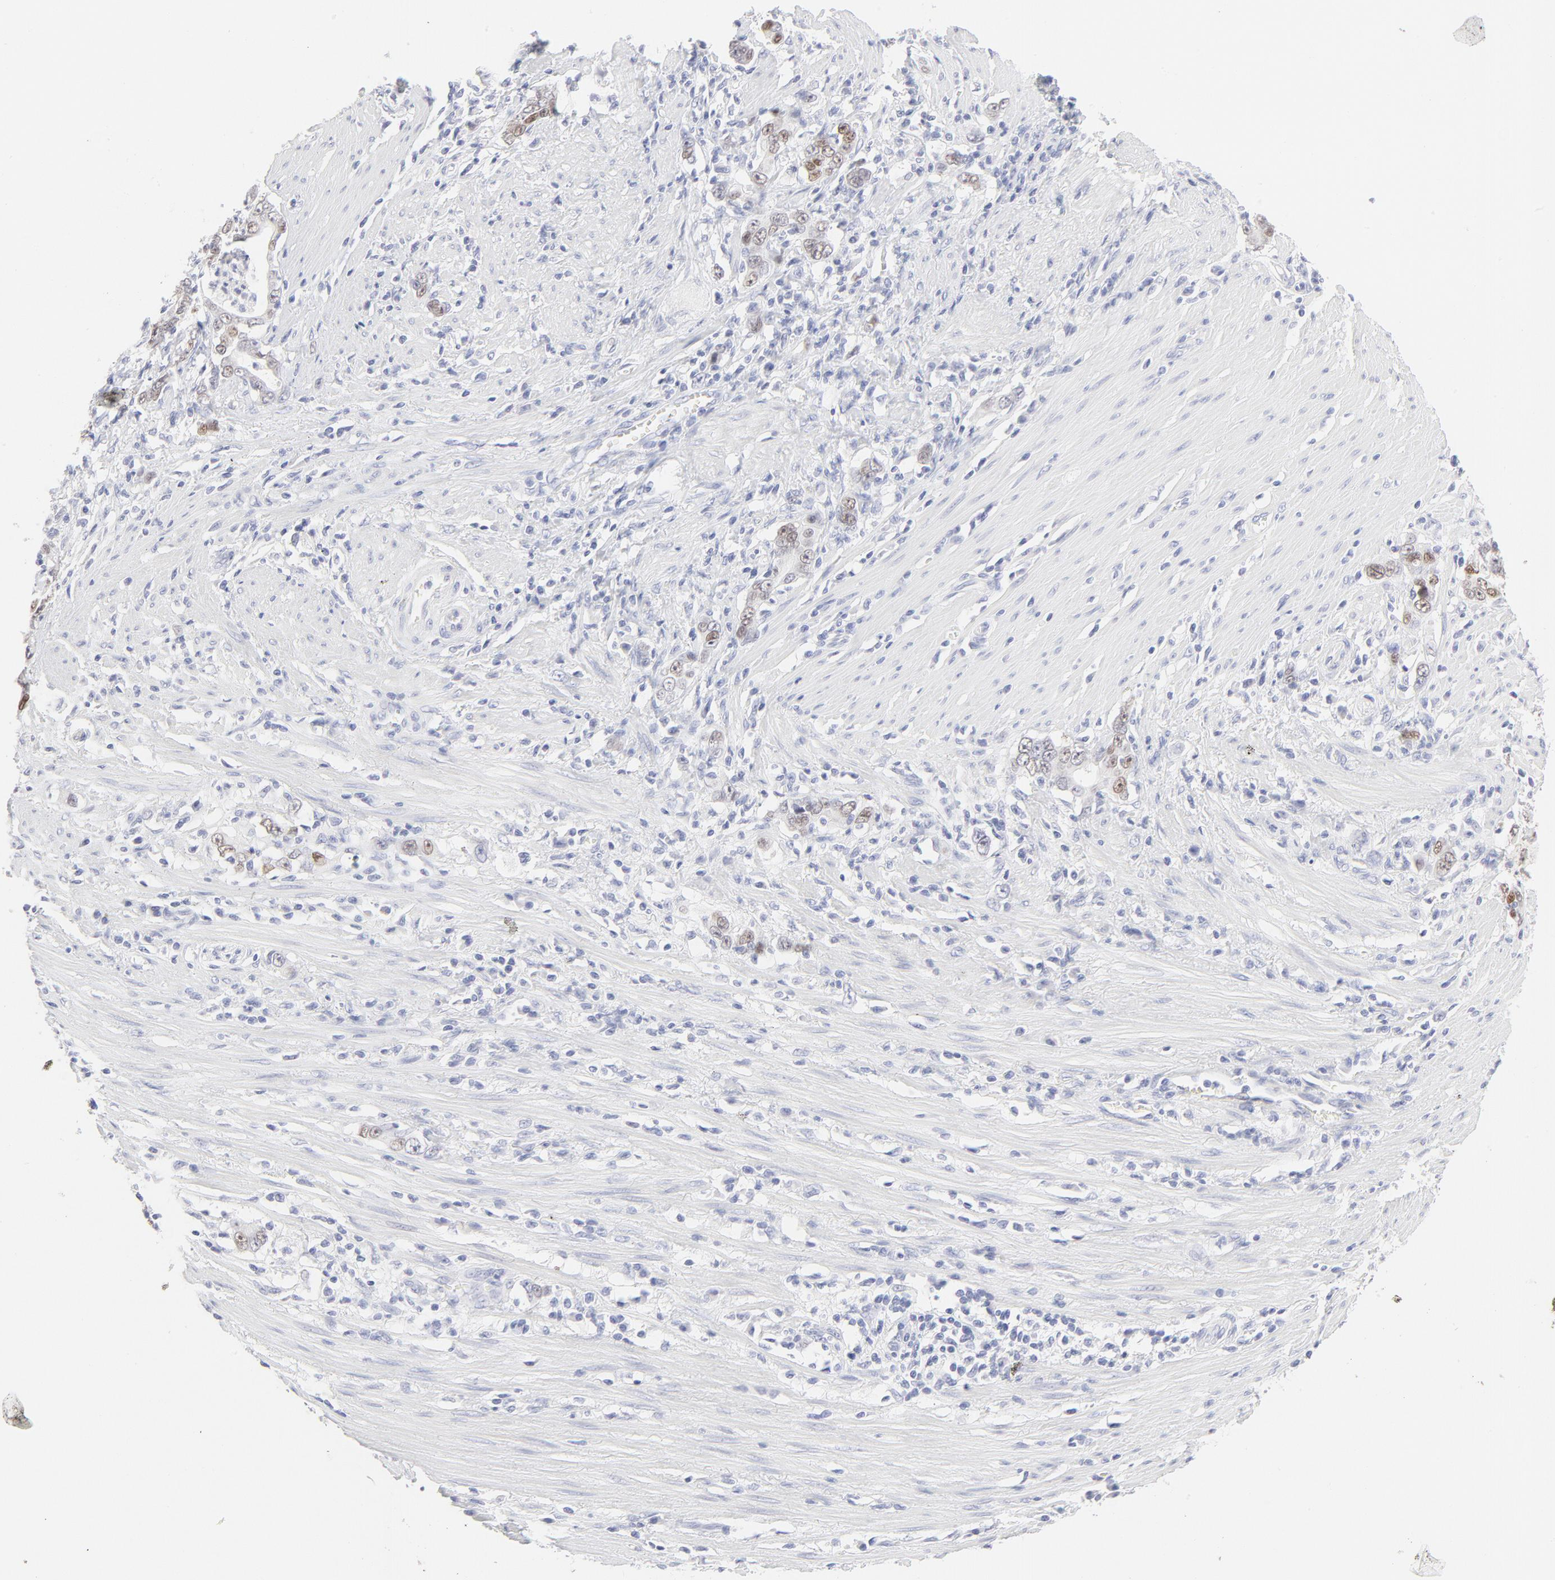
{"staining": {"intensity": "moderate", "quantity": ">75%", "location": "nuclear"}, "tissue": "stomach cancer", "cell_type": "Tumor cells", "image_type": "cancer", "snomed": [{"axis": "morphology", "description": "Adenocarcinoma, NOS"}, {"axis": "topography", "description": "Stomach, lower"}], "caption": "Brown immunohistochemical staining in human adenocarcinoma (stomach) shows moderate nuclear expression in approximately >75% of tumor cells.", "gene": "ELF3", "patient": {"sex": "female", "age": 72}}